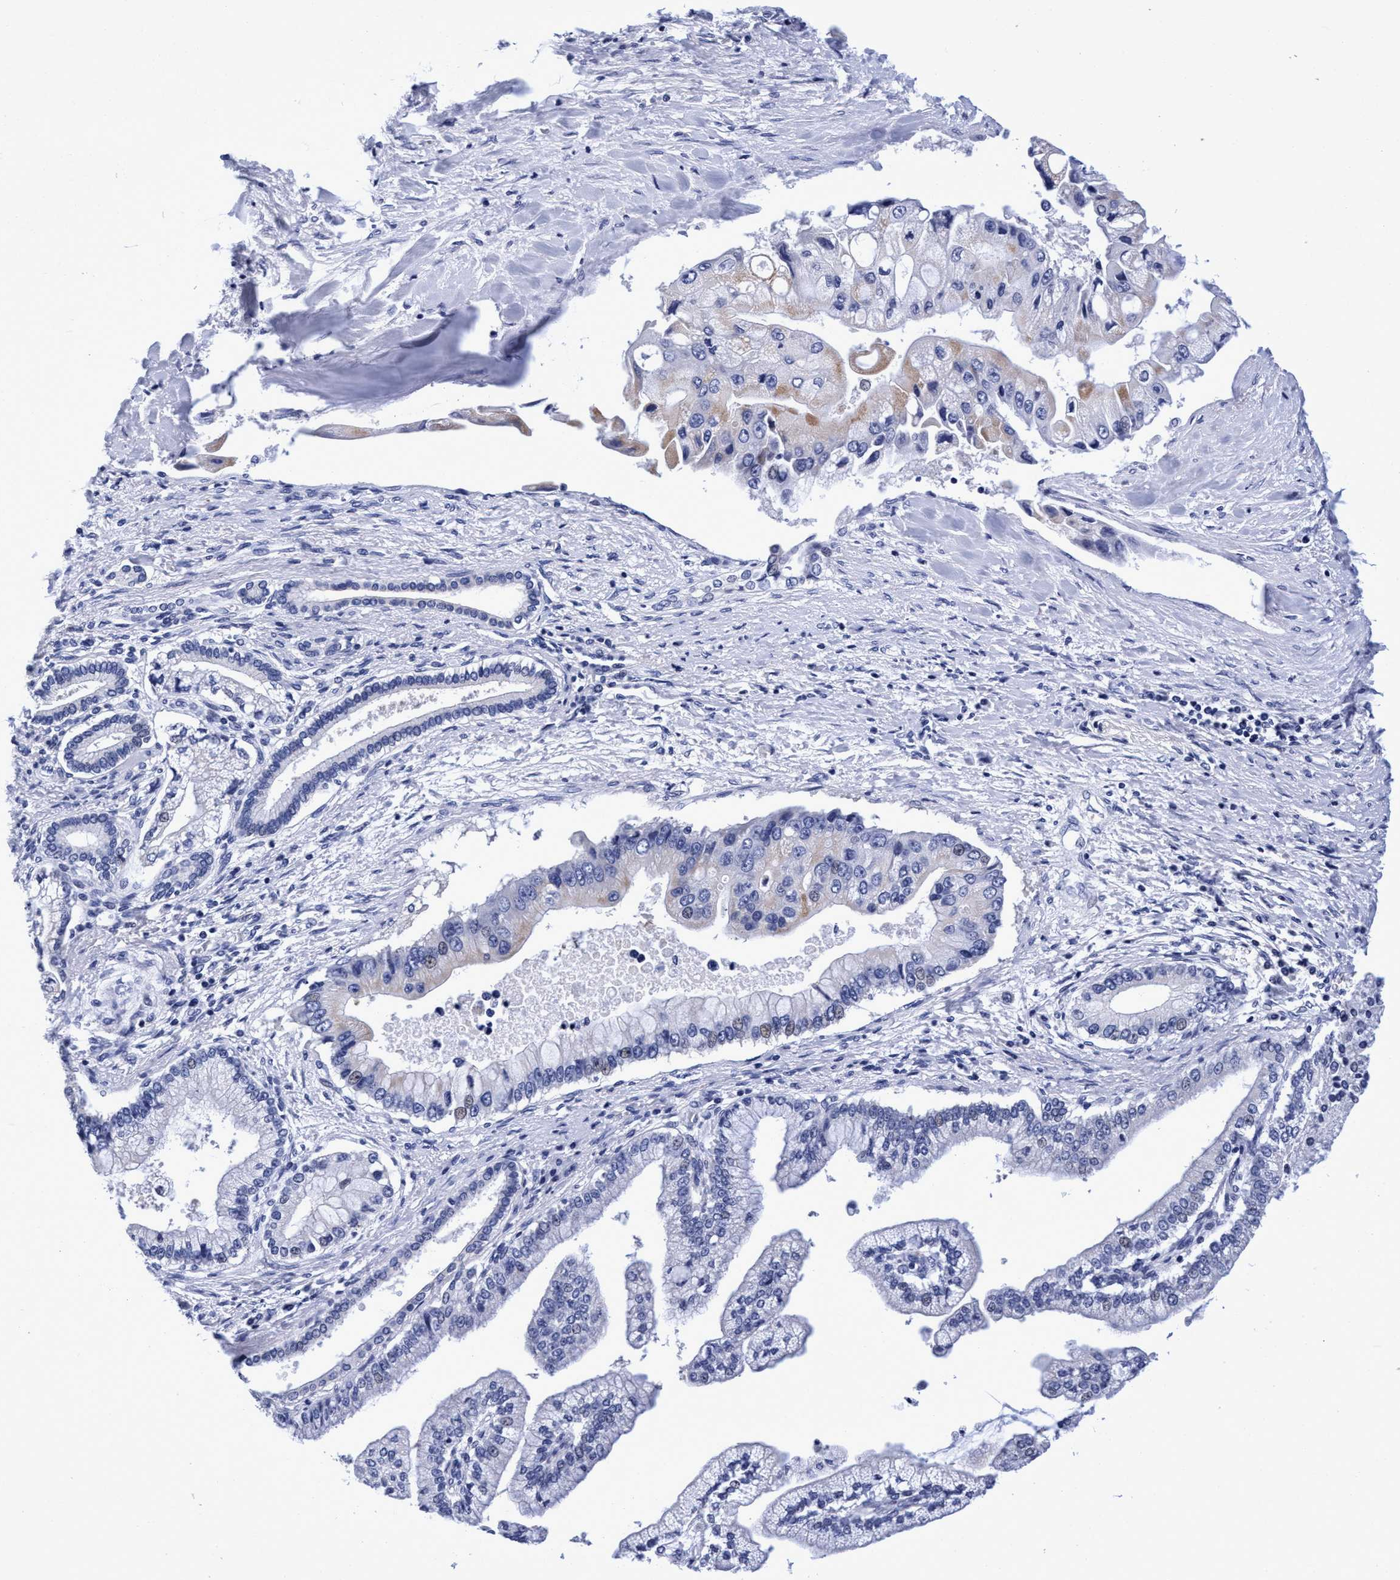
{"staining": {"intensity": "weak", "quantity": "<25%", "location": "cytoplasmic/membranous"}, "tissue": "liver cancer", "cell_type": "Tumor cells", "image_type": "cancer", "snomed": [{"axis": "morphology", "description": "Cholangiocarcinoma"}, {"axis": "topography", "description": "Liver"}], "caption": "Human liver cholangiocarcinoma stained for a protein using immunohistochemistry (IHC) shows no positivity in tumor cells.", "gene": "PLPPR1", "patient": {"sex": "male", "age": 50}}